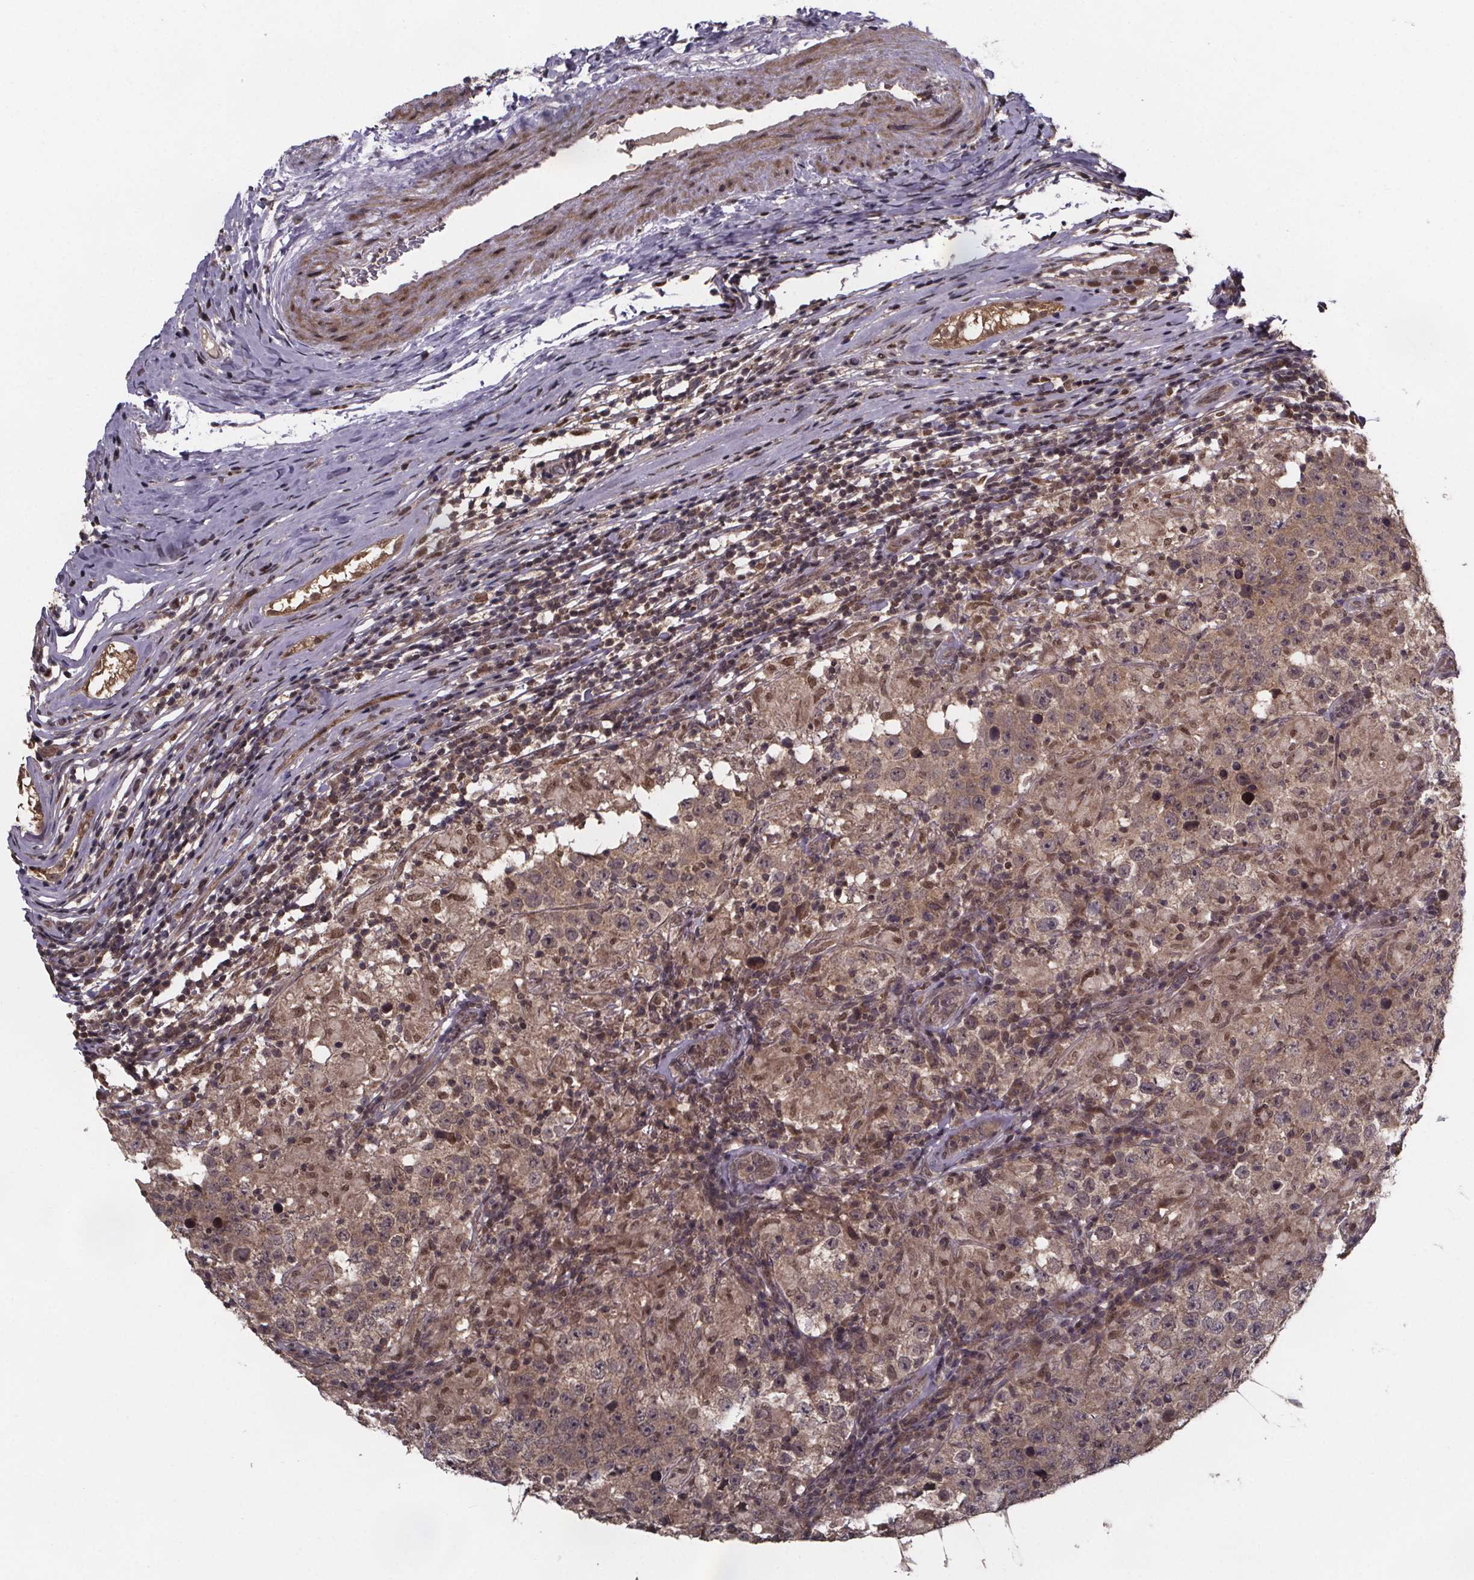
{"staining": {"intensity": "weak", "quantity": "<25%", "location": "cytoplasmic/membranous"}, "tissue": "testis cancer", "cell_type": "Tumor cells", "image_type": "cancer", "snomed": [{"axis": "morphology", "description": "Seminoma, NOS"}, {"axis": "morphology", "description": "Carcinoma, Embryonal, NOS"}, {"axis": "topography", "description": "Testis"}], "caption": "Protein analysis of testis cancer (embryonal carcinoma) displays no significant staining in tumor cells. (Brightfield microscopy of DAB (3,3'-diaminobenzidine) immunohistochemistry (IHC) at high magnification).", "gene": "FN3KRP", "patient": {"sex": "male", "age": 41}}